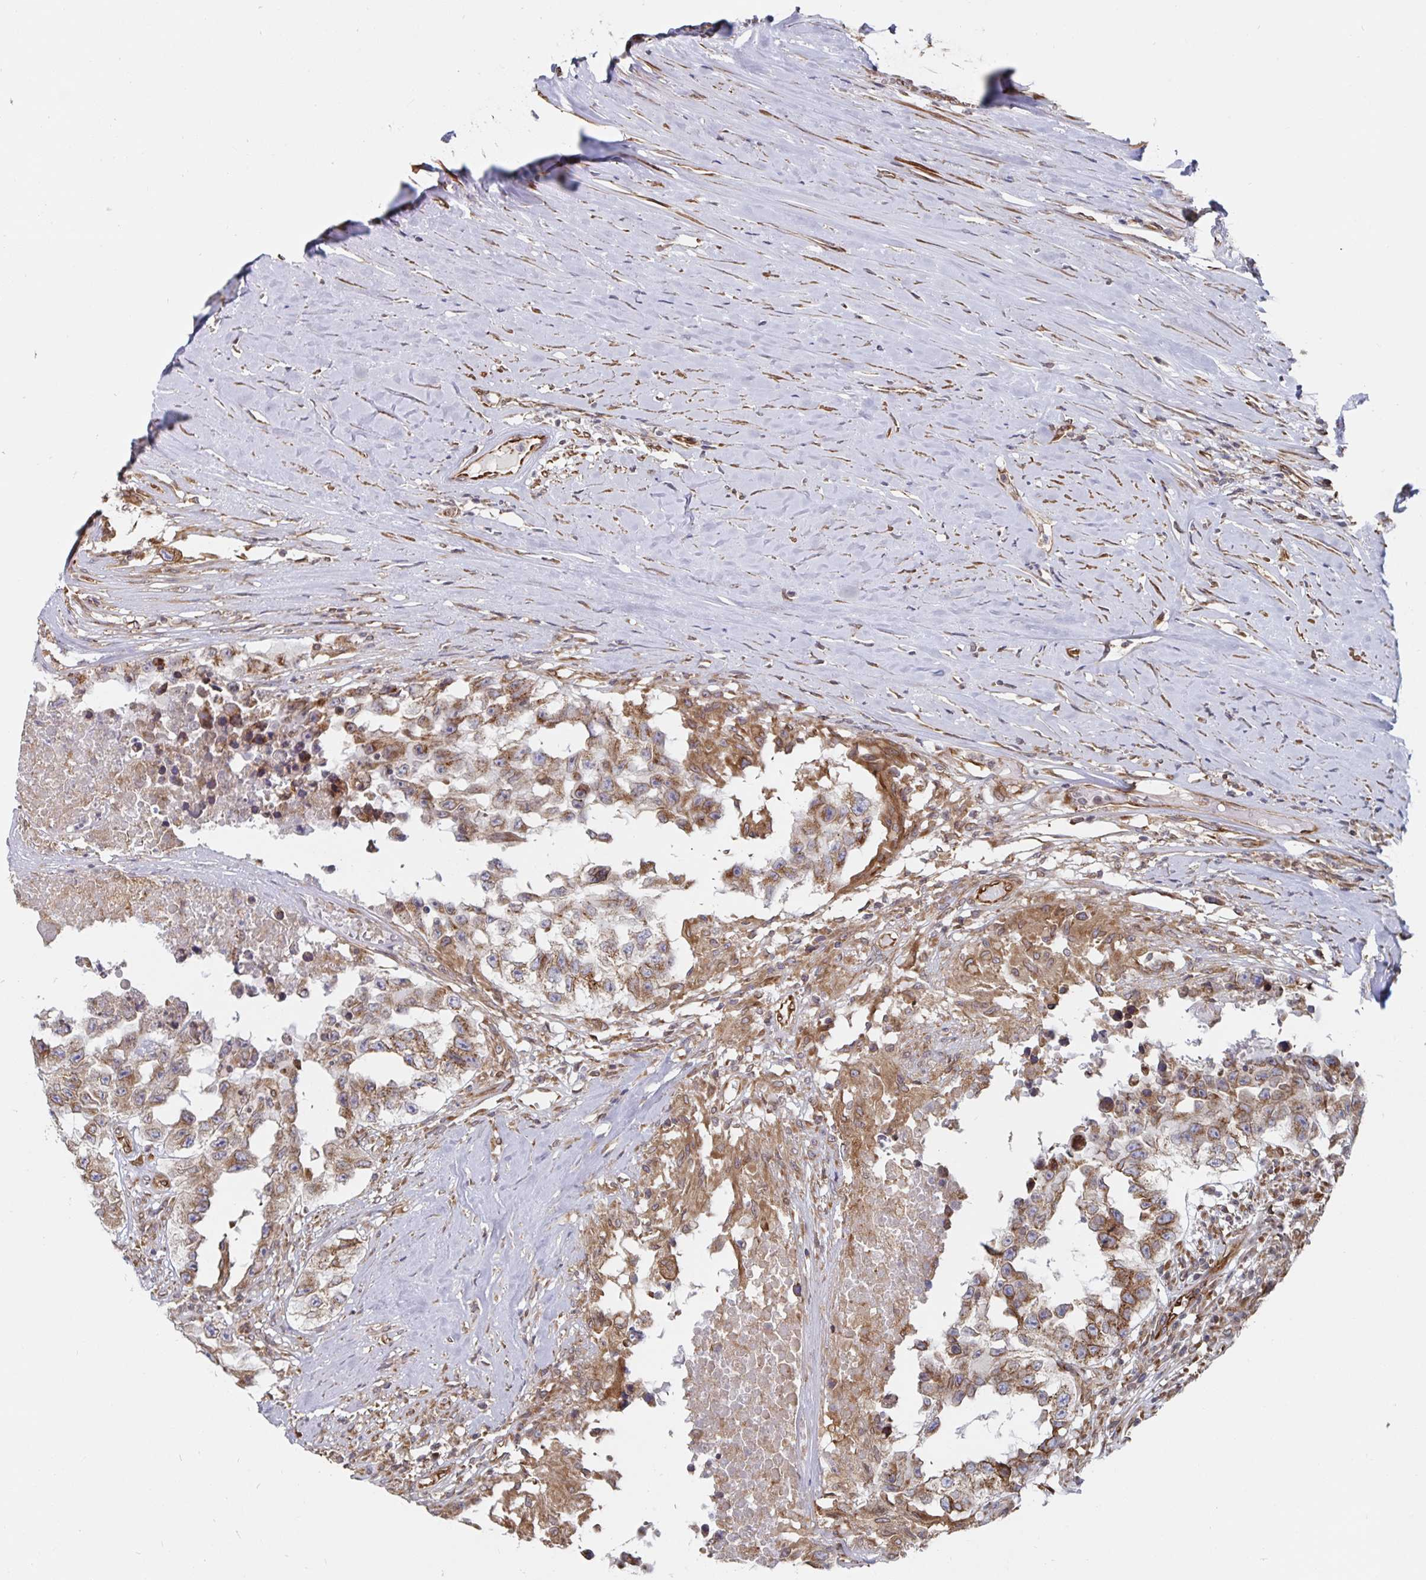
{"staining": {"intensity": "moderate", "quantity": ">75%", "location": "cytoplasmic/membranous"}, "tissue": "testis cancer", "cell_type": "Tumor cells", "image_type": "cancer", "snomed": [{"axis": "morphology", "description": "Carcinoma, Embryonal, NOS"}, {"axis": "topography", "description": "Testis"}], "caption": "Testis cancer stained for a protein (brown) demonstrates moderate cytoplasmic/membranous positive expression in approximately >75% of tumor cells.", "gene": "BCAP29", "patient": {"sex": "male", "age": 83}}